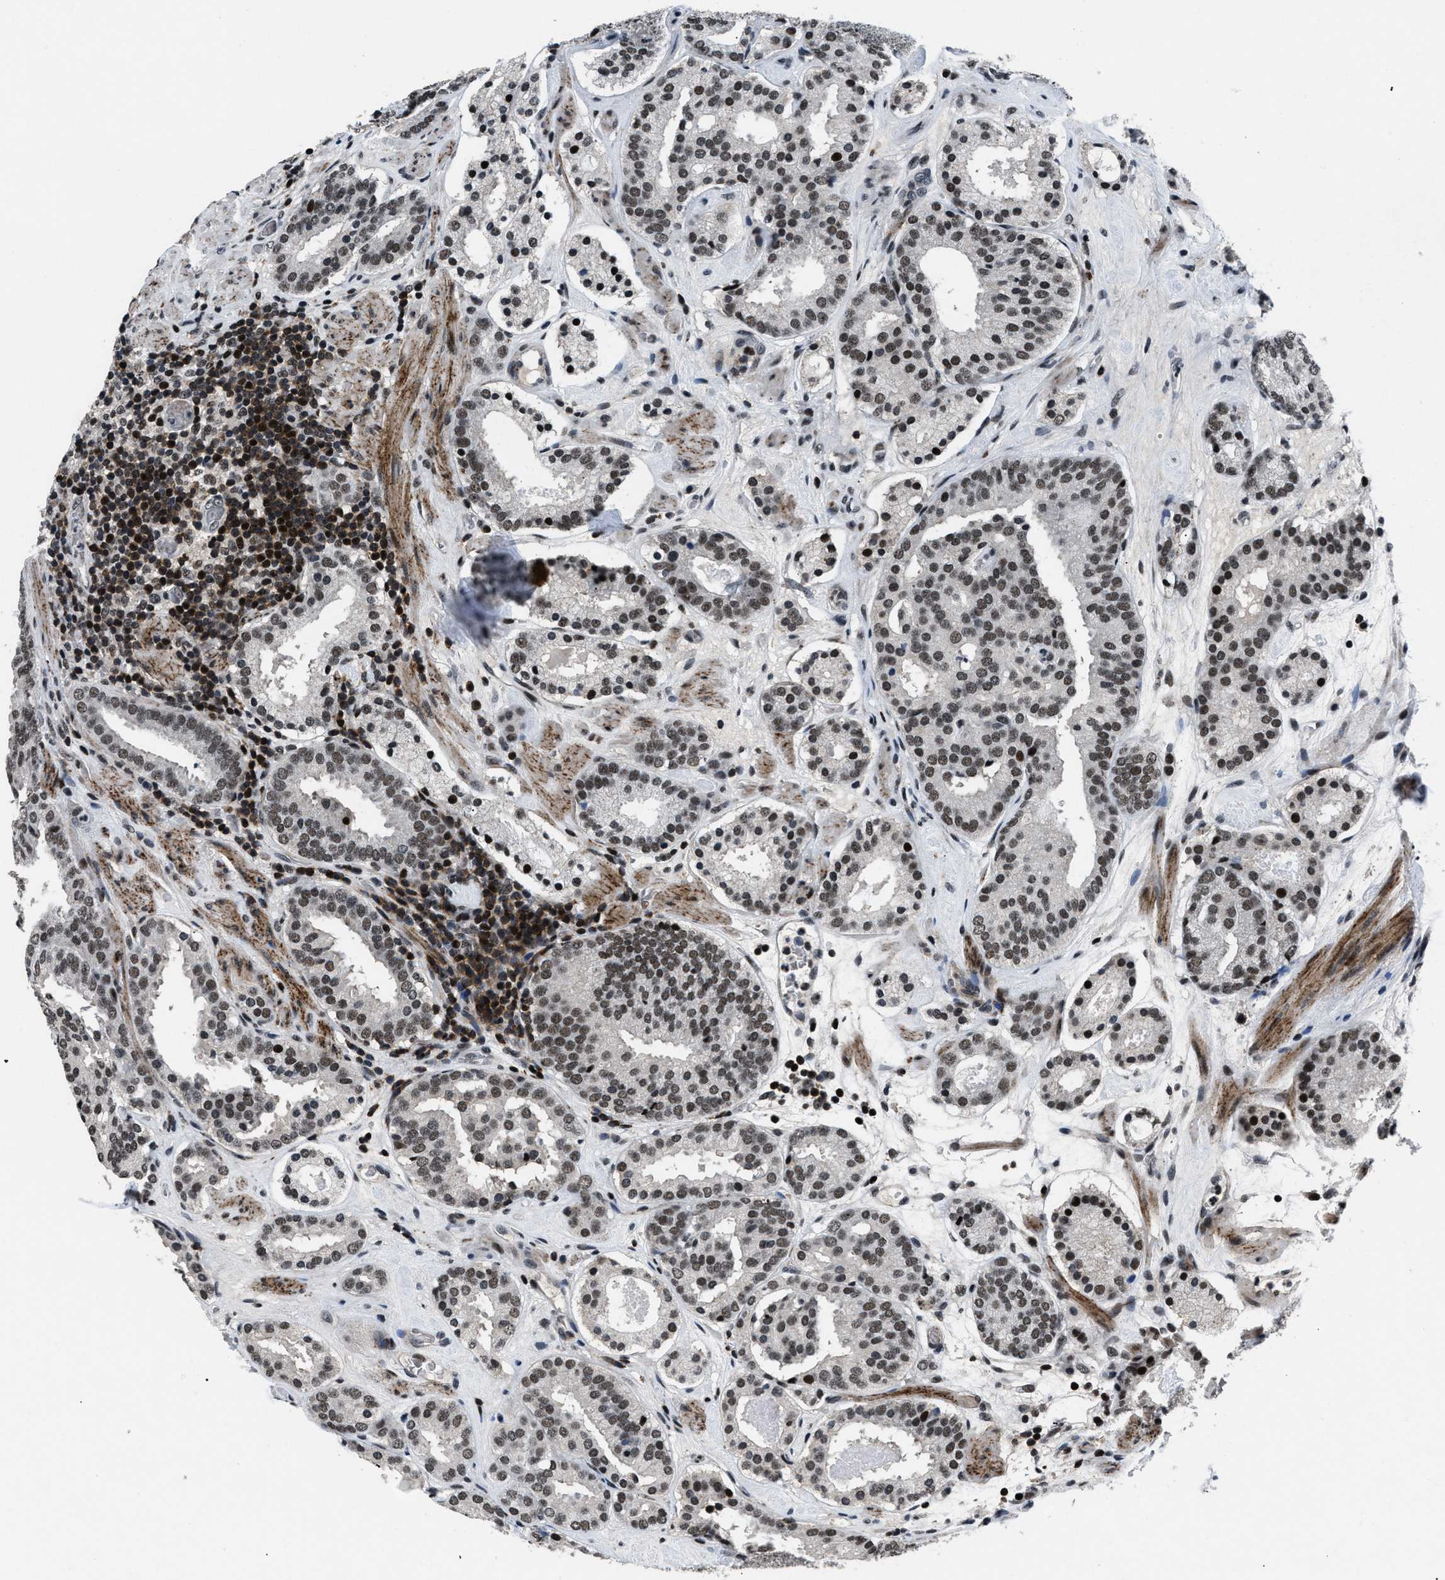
{"staining": {"intensity": "strong", "quantity": ">75%", "location": "nuclear"}, "tissue": "prostate cancer", "cell_type": "Tumor cells", "image_type": "cancer", "snomed": [{"axis": "morphology", "description": "Adenocarcinoma, Low grade"}, {"axis": "topography", "description": "Prostate"}], "caption": "Strong nuclear protein expression is present in approximately >75% of tumor cells in adenocarcinoma (low-grade) (prostate). (Stains: DAB (3,3'-diaminobenzidine) in brown, nuclei in blue, Microscopy: brightfield microscopy at high magnification).", "gene": "SMARCB1", "patient": {"sex": "male", "age": 69}}